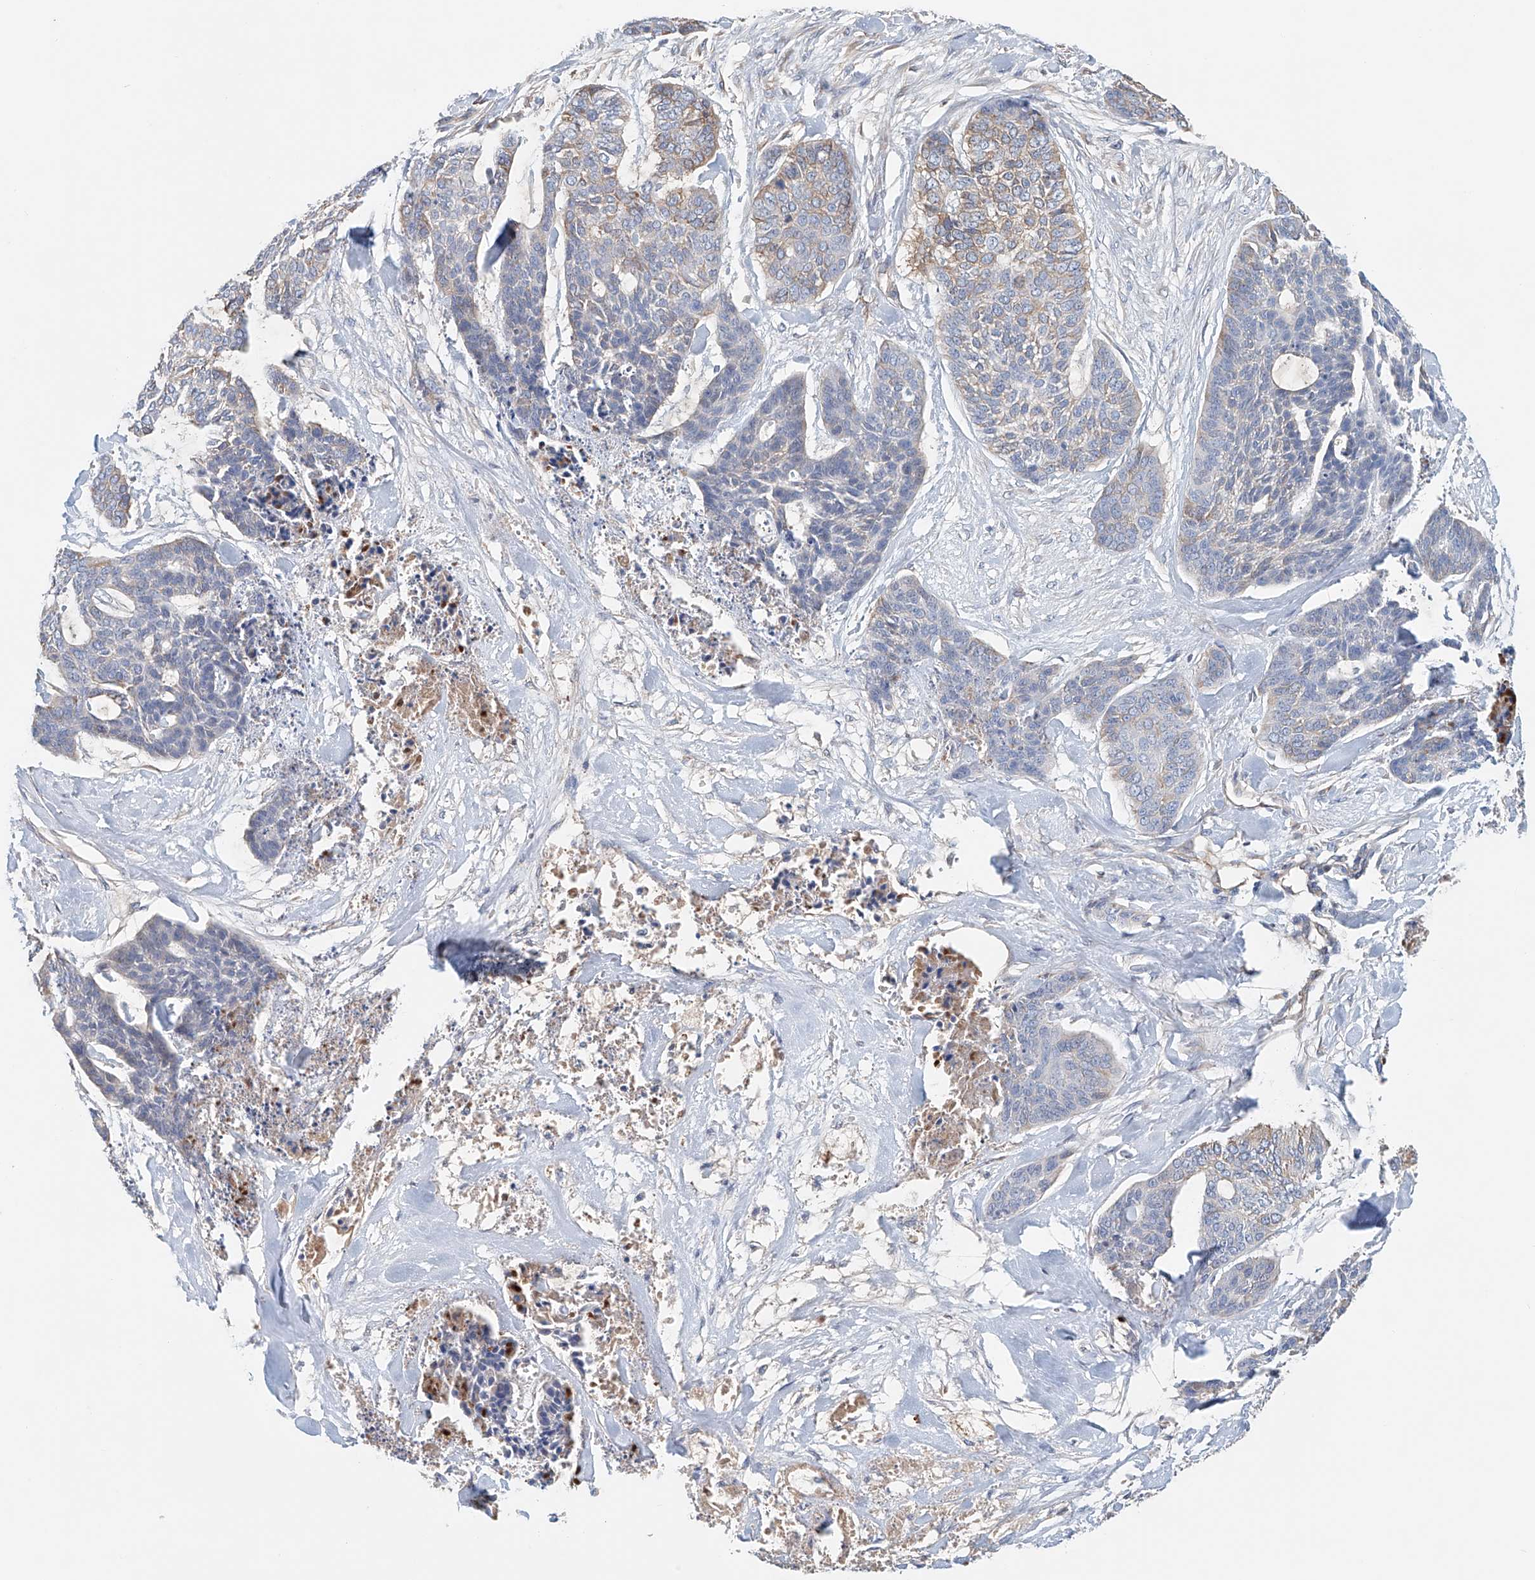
{"staining": {"intensity": "weak", "quantity": "<25%", "location": "cytoplasmic/membranous"}, "tissue": "skin cancer", "cell_type": "Tumor cells", "image_type": "cancer", "snomed": [{"axis": "morphology", "description": "Basal cell carcinoma"}, {"axis": "topography", "description": "Skin"}], "caption": "The IHC image has no significant staining in tumor cells of skin cancer (basal cell carcinoma) tissue. Nuclei are stained in blue.", "gene": "FRYL", "patient": {"sex": "female", "age": 64}}